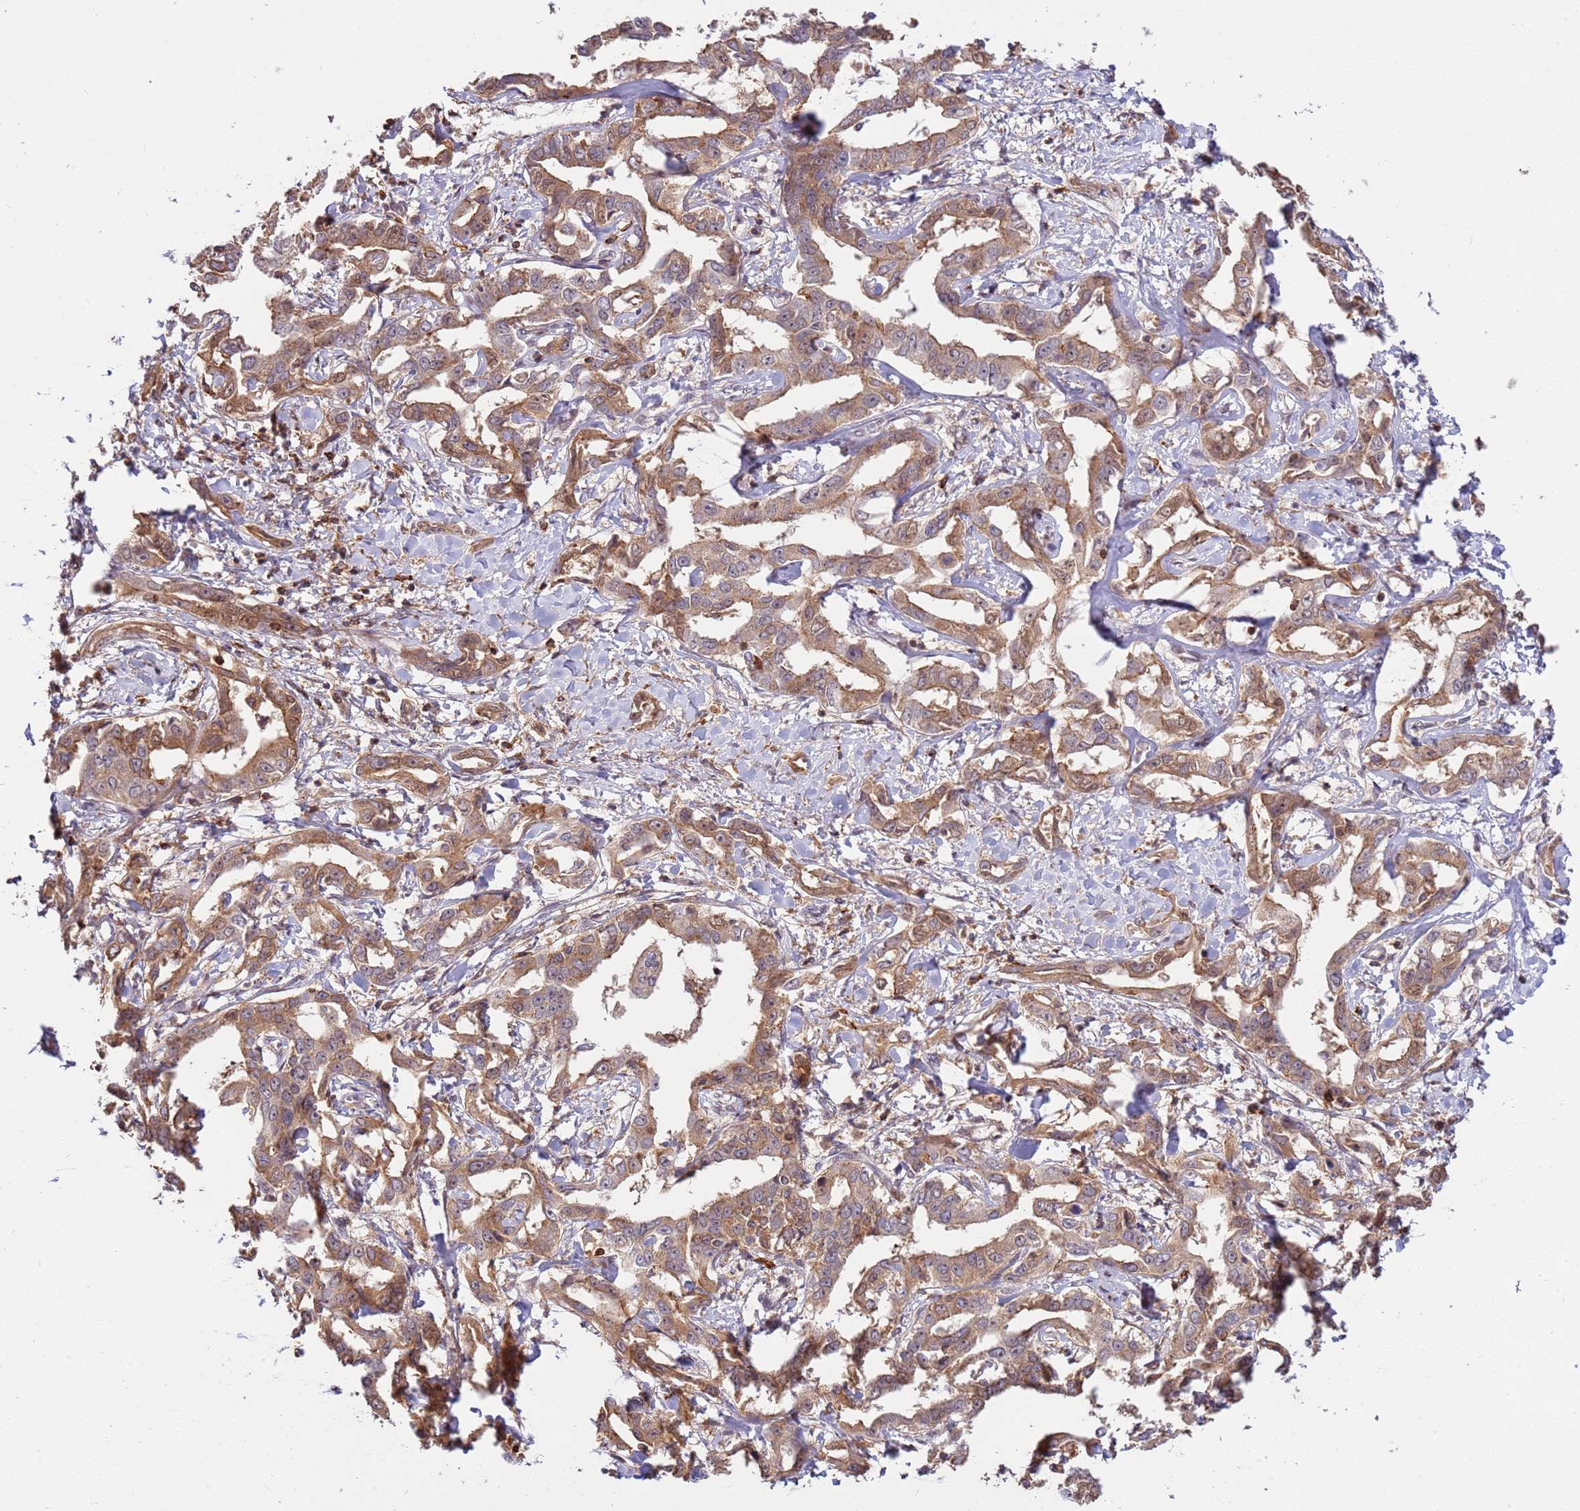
{"staining": {"intensity": "moderate", "quantity": ">75%", "location": "cytoplasmic/membranous"}, "tissue": "liver cancer", "cell_type": "Tumor cells", "image_type": "cancer", "snomed": [{"axis": "morphology", "description": "Cholangiocarcinoma"}, {"axis": "topography", "description": "Liver"}], "caption": "Protein expression analysis of human liver cancer (cholangiocarcinoma) reveals moderate cytoplasmic/membranous positivity in approximately >75% of tumor cells.", "gene": "ZNF624", "patient": {"sex": "male", "age": 59}}